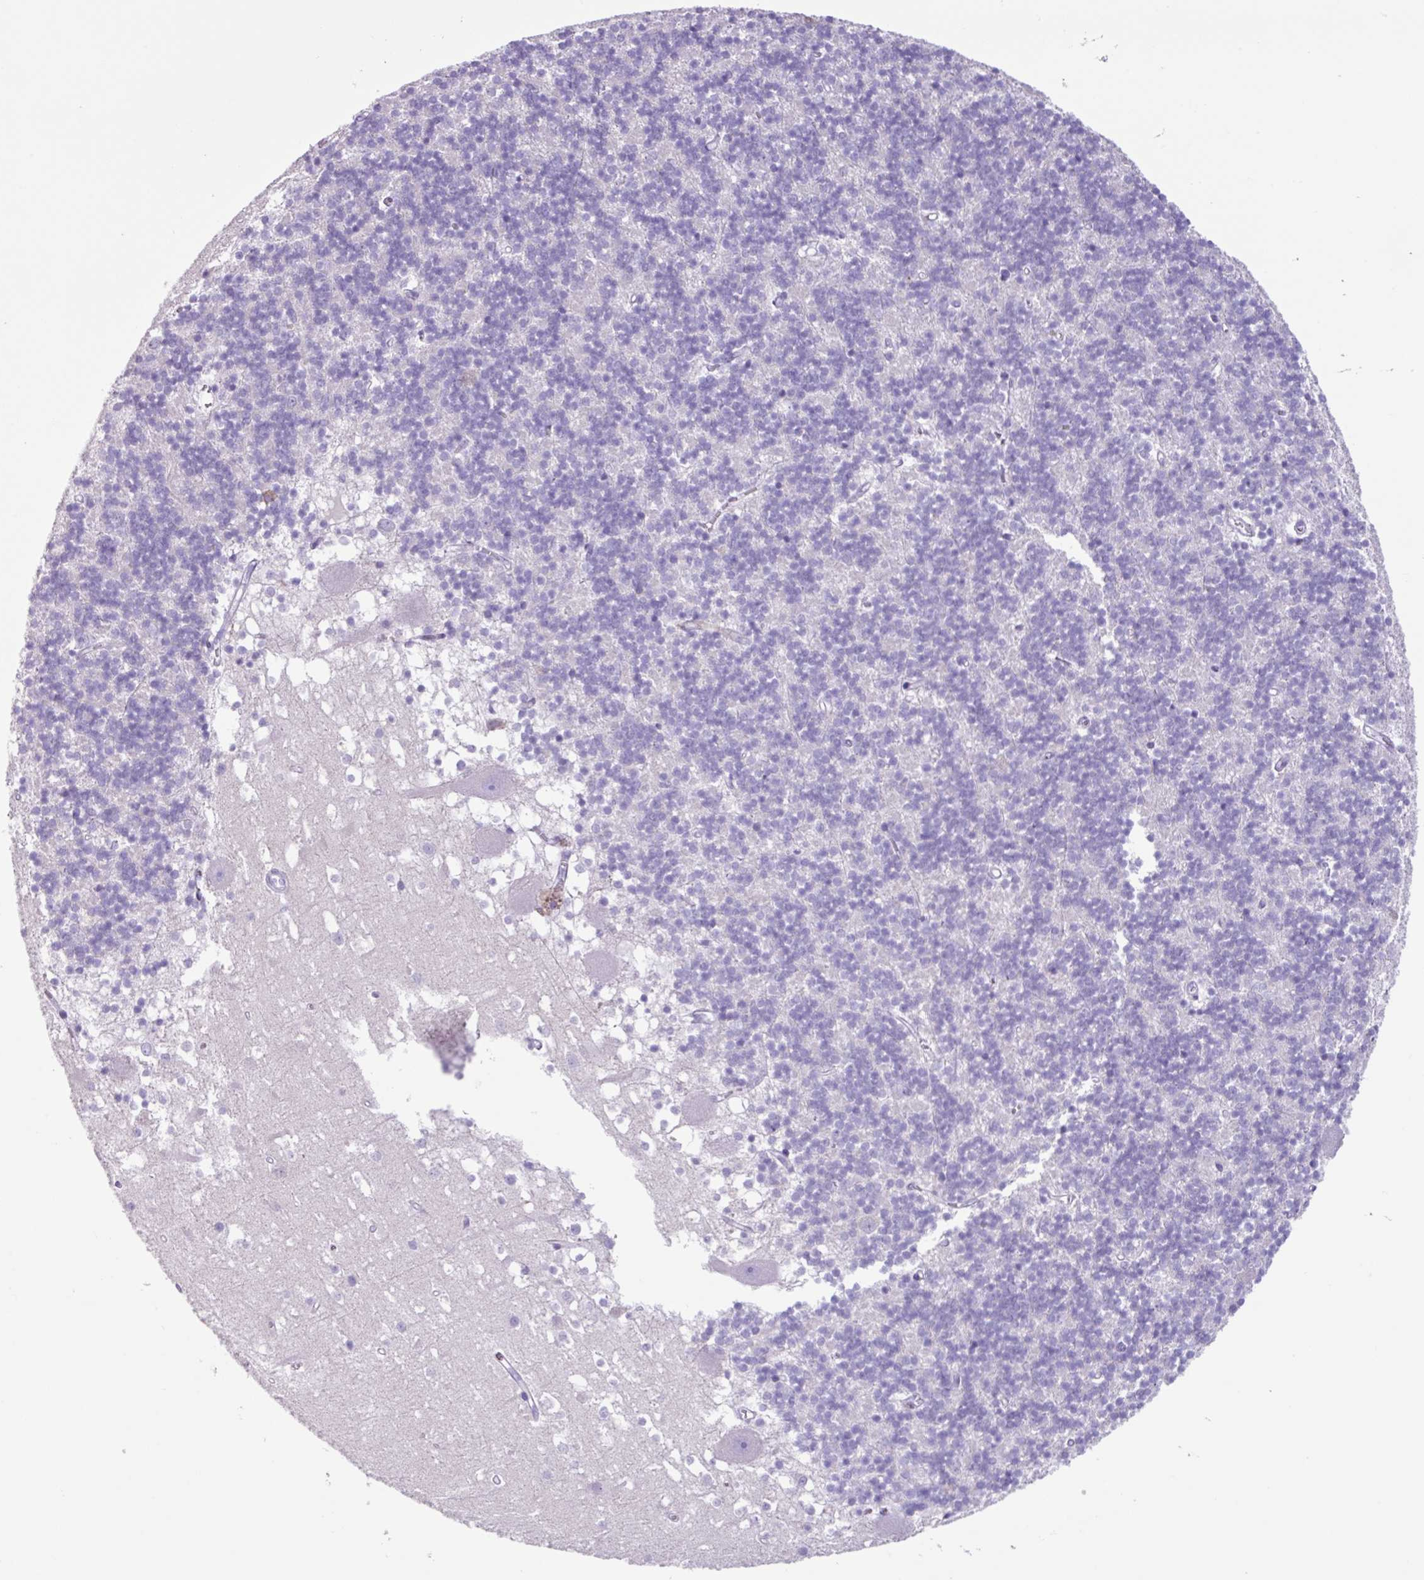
{"staining": {"intensity": "negative", "quantity": "none", "location": "none"}, "tissue": "cerebellum", "cell_type": "Cells in granular layer", "image_type": "normal", "snomed": [{"axis": "morphology", "description": "Normal tissue, NOS"}, {"axis": "topography", "description": "Cerebellum"}], "caption": "Cells in granular layer are negative for brown protein staining in benign cerebellum.", "gene": "AGO3", "patient": {"sex": "male", "age": 54}}